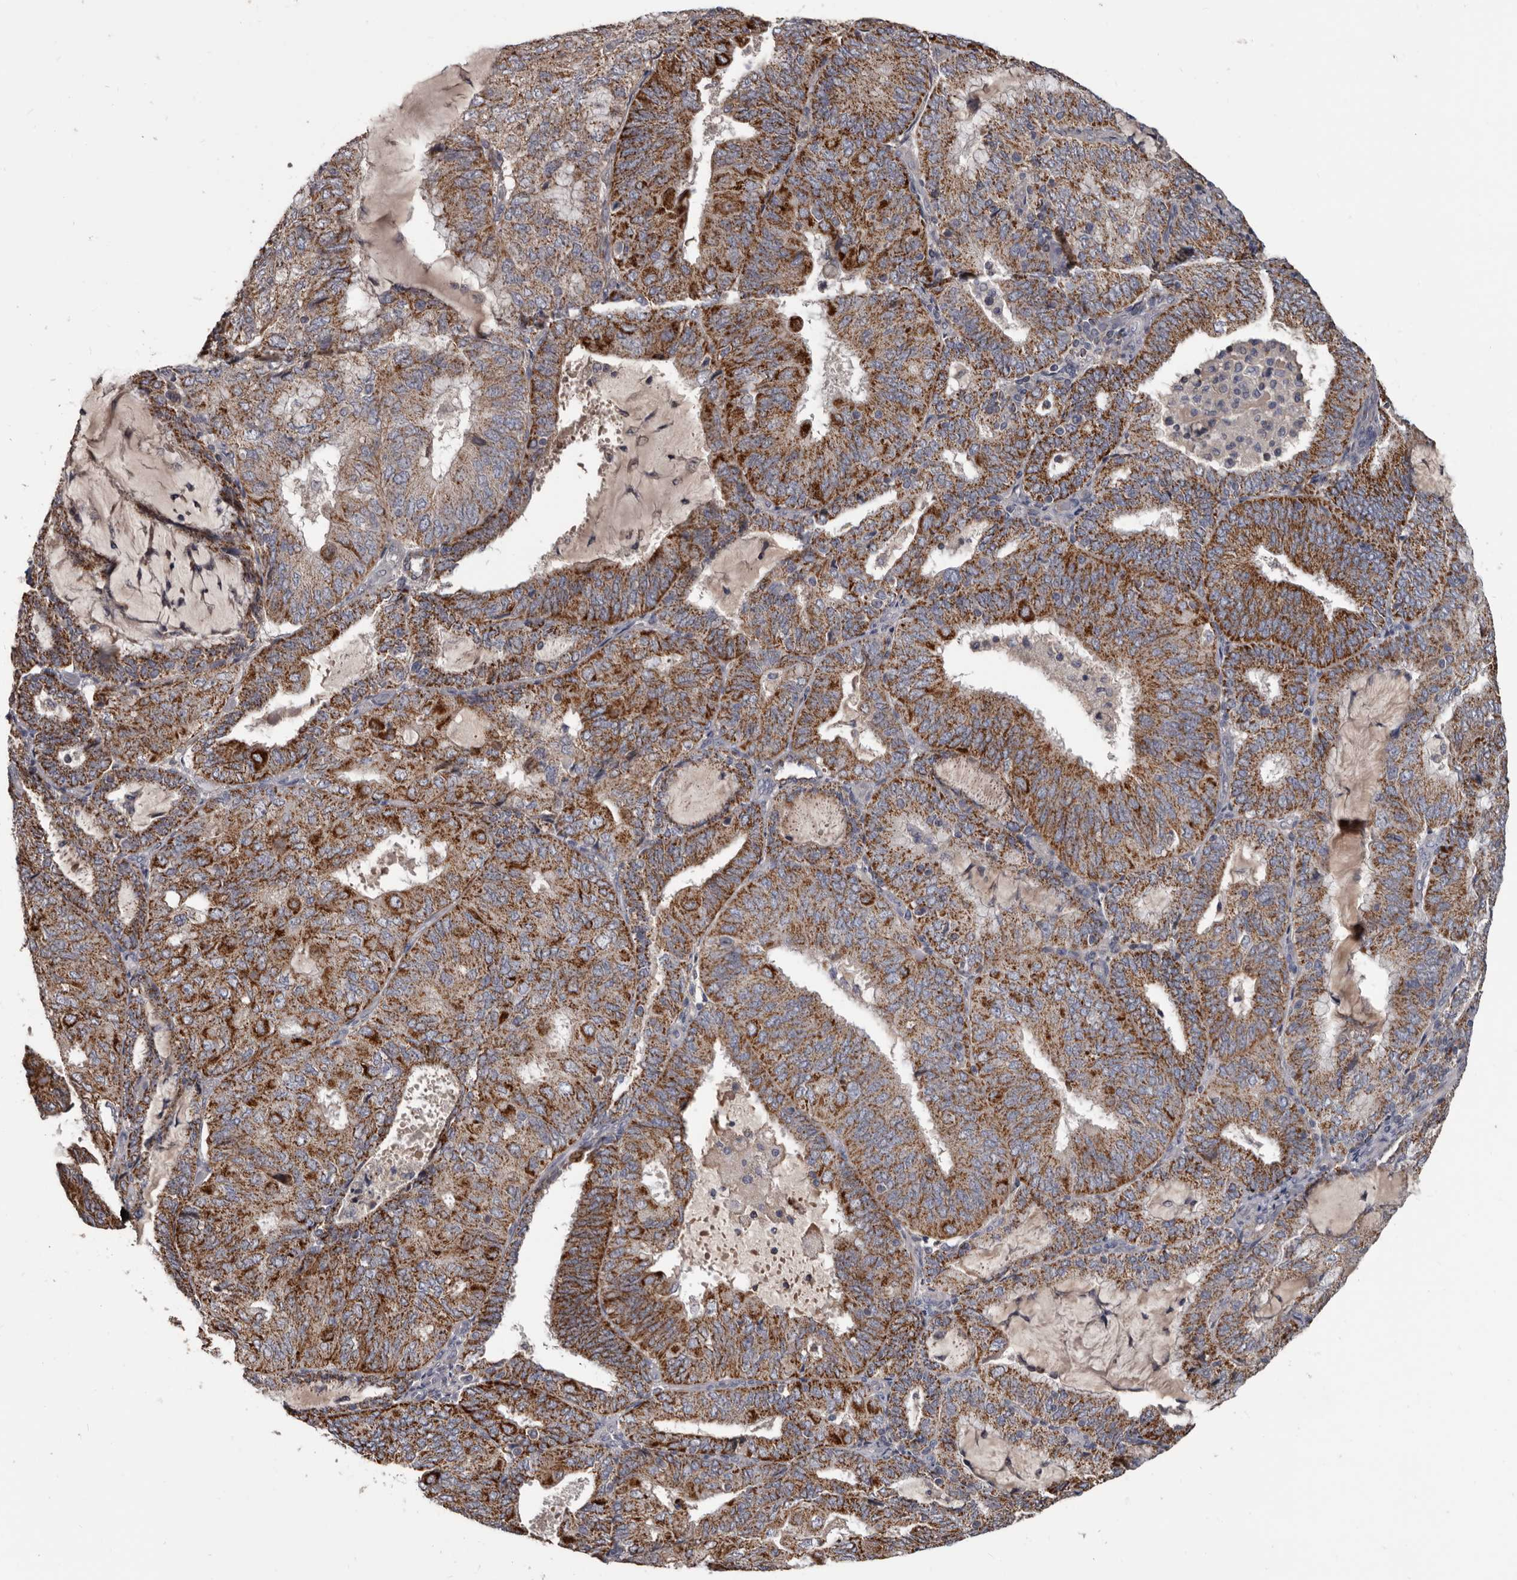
{"staining": {"intensity": "moderate", "quantity": ">75%", "location": "cytoplasmic/membranous"}, "tissue": "endometrial cancer", "cell_type": "Tumor cells", "image_type": "cancer", "snomed": [{"axis": "morphology", "description": "Adenocarcinoma, NOS"}, {"axis": "topography", "description": "Endometrium"}], "caption": "Adenocarcinoma (endometrial) stained for a protein exhibits moderate cytoplasmic/membranous positivity in tumor cells.", "gene": "ALDH5A1", "patient": {"sex": "female", "age": 81}}